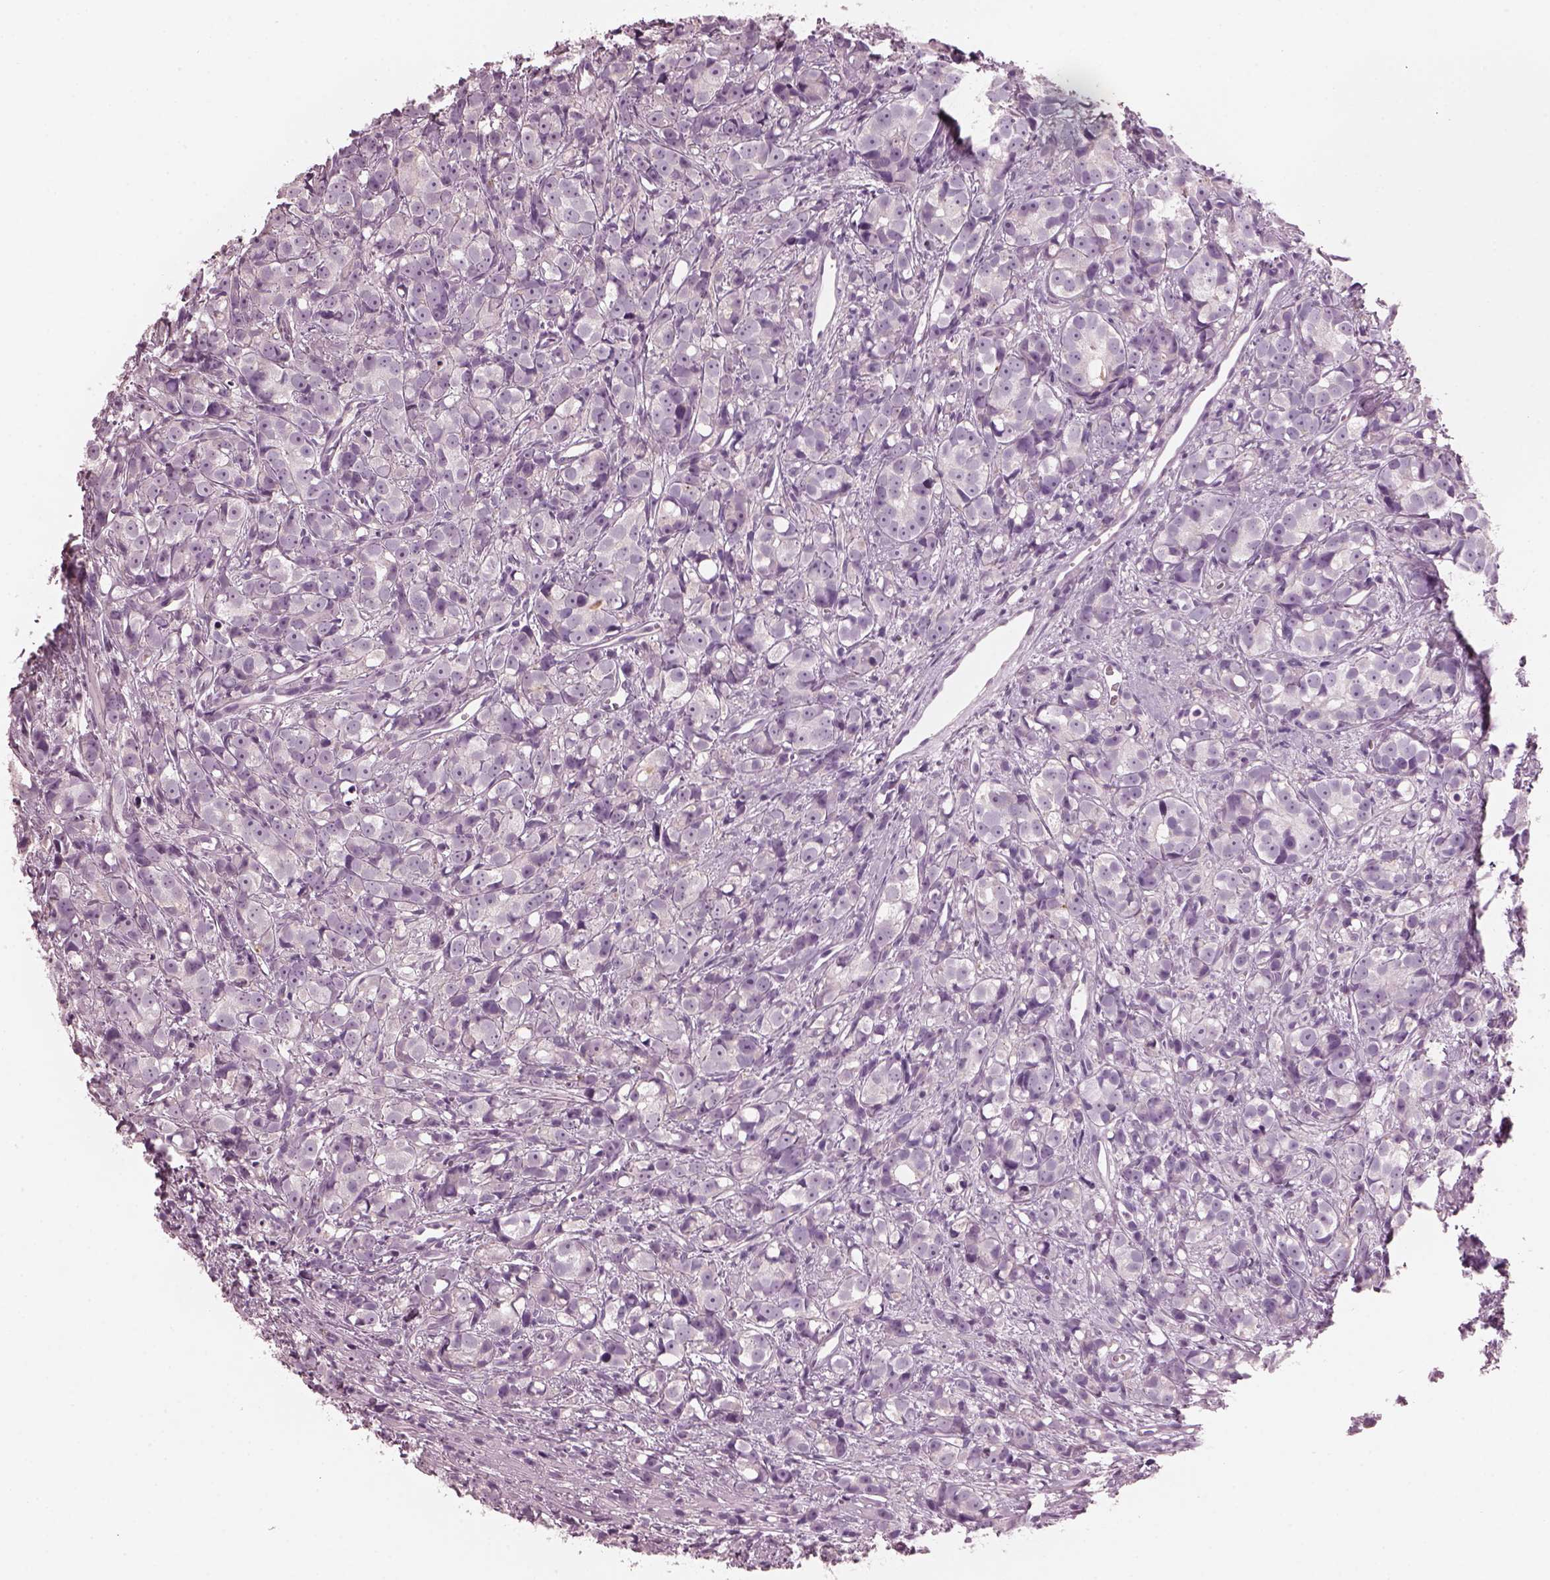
{"staining": {"intensity": "negative", "quantity": "none", "location": "none"}, "tissue": "prostate cancer", "cell_type": "Tumor cells", "image_type": "cancer", "snomed": [{"axis": "morphology", "description": "Adenocarcinoma, High grade"}, {"axis": "topography", "description": "Prostate"}], "caption": "Protein analysis of prostate cancer displays no significant expression in tumor cells.", "gene": "PACRG", "patient": {"sex": "male", "age": 77}}